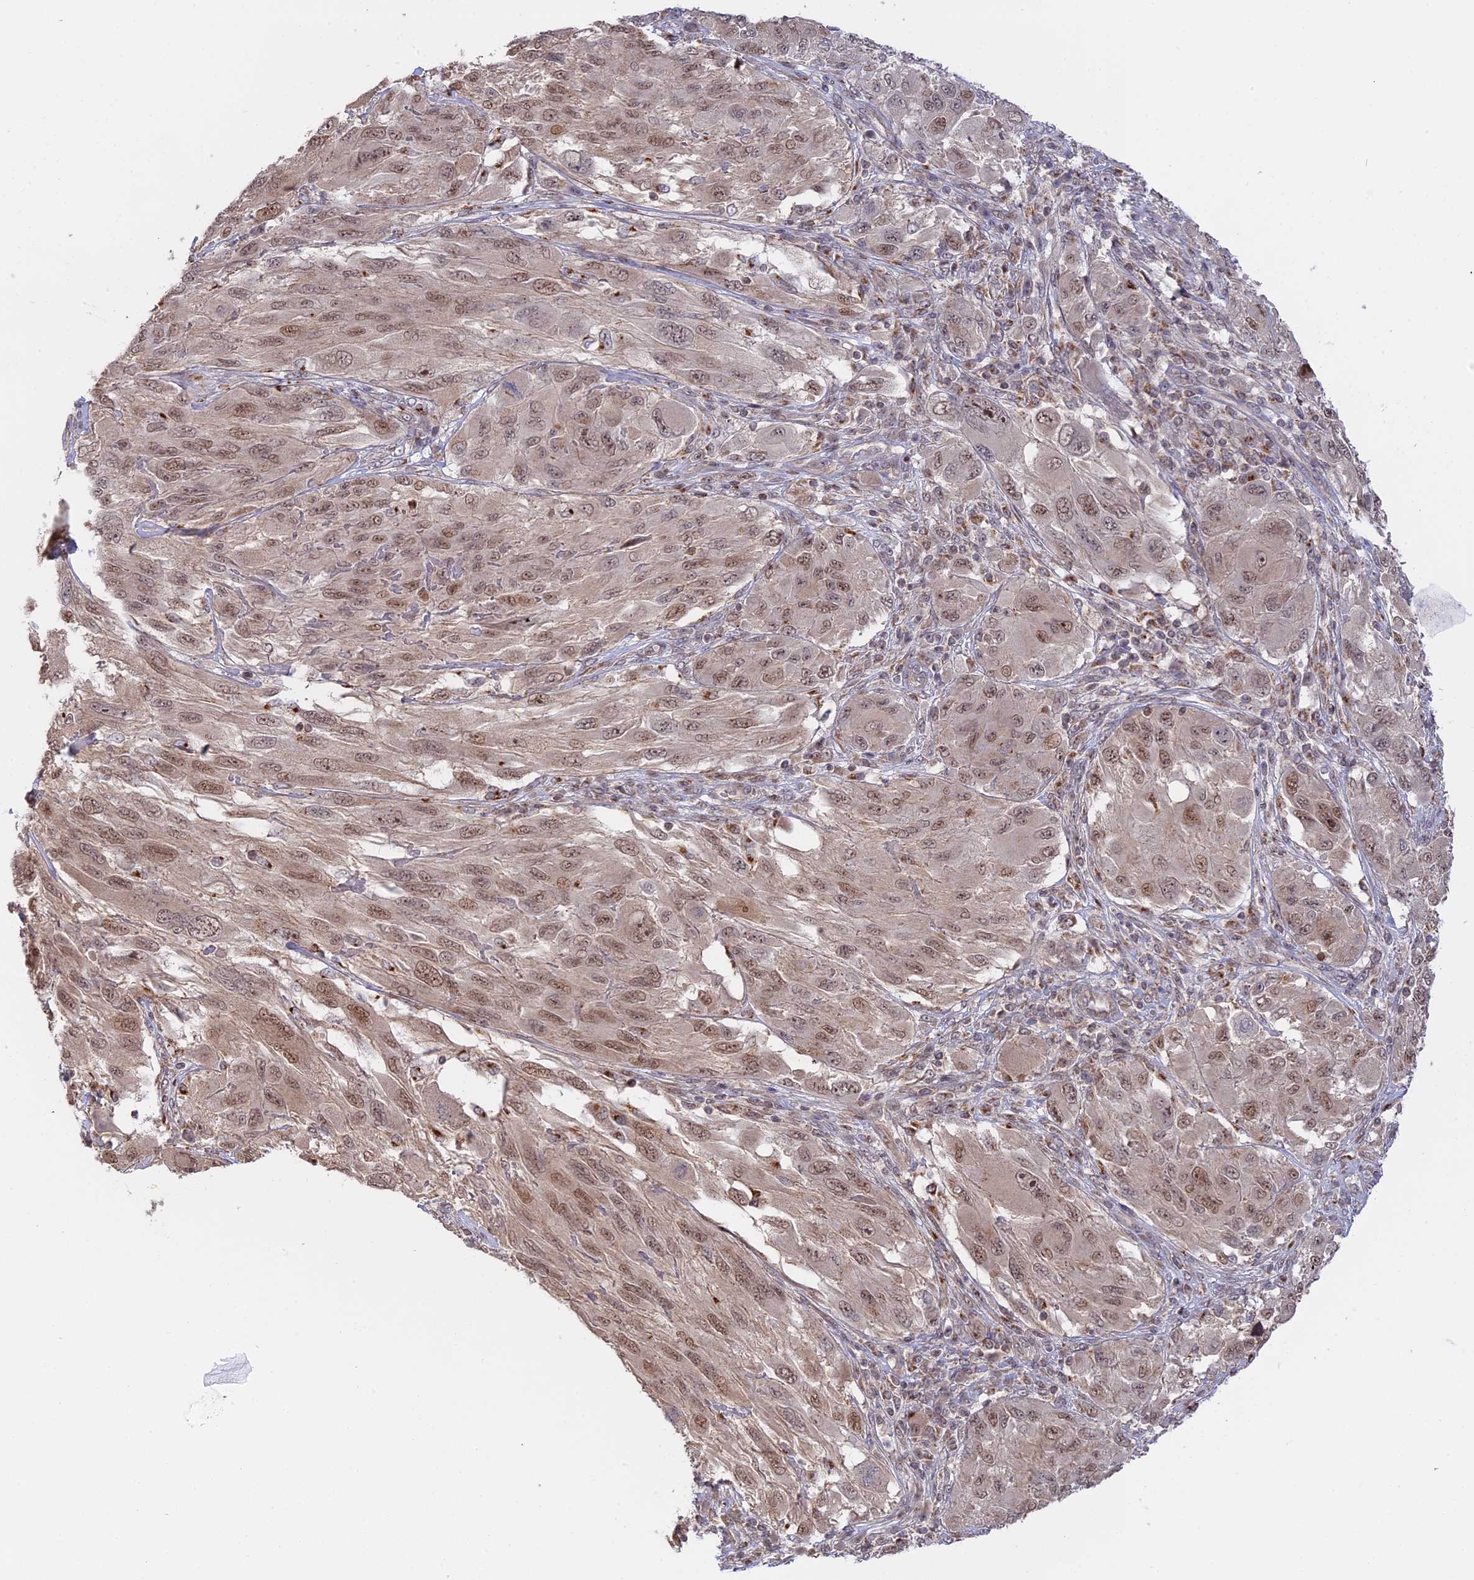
{"staining": {"intensity": "moderate", "quantity": ">75%", "location": "nuclear"}, "tissue": "melanoma", "cell_type": "Tumor cells", "image_type": "cancer", "snomed": [{"axis": "morphology", "description": "Malignant melanoma, NOS"}, {"axis": "topography", "description": "Skin"}], "caption": "Moderate nuclear positivity is seen in approximately >75% of tumor cells in malignant melanoma.", "gene": "GSKIP", "patient": {"sex": "female", "age": 91}}